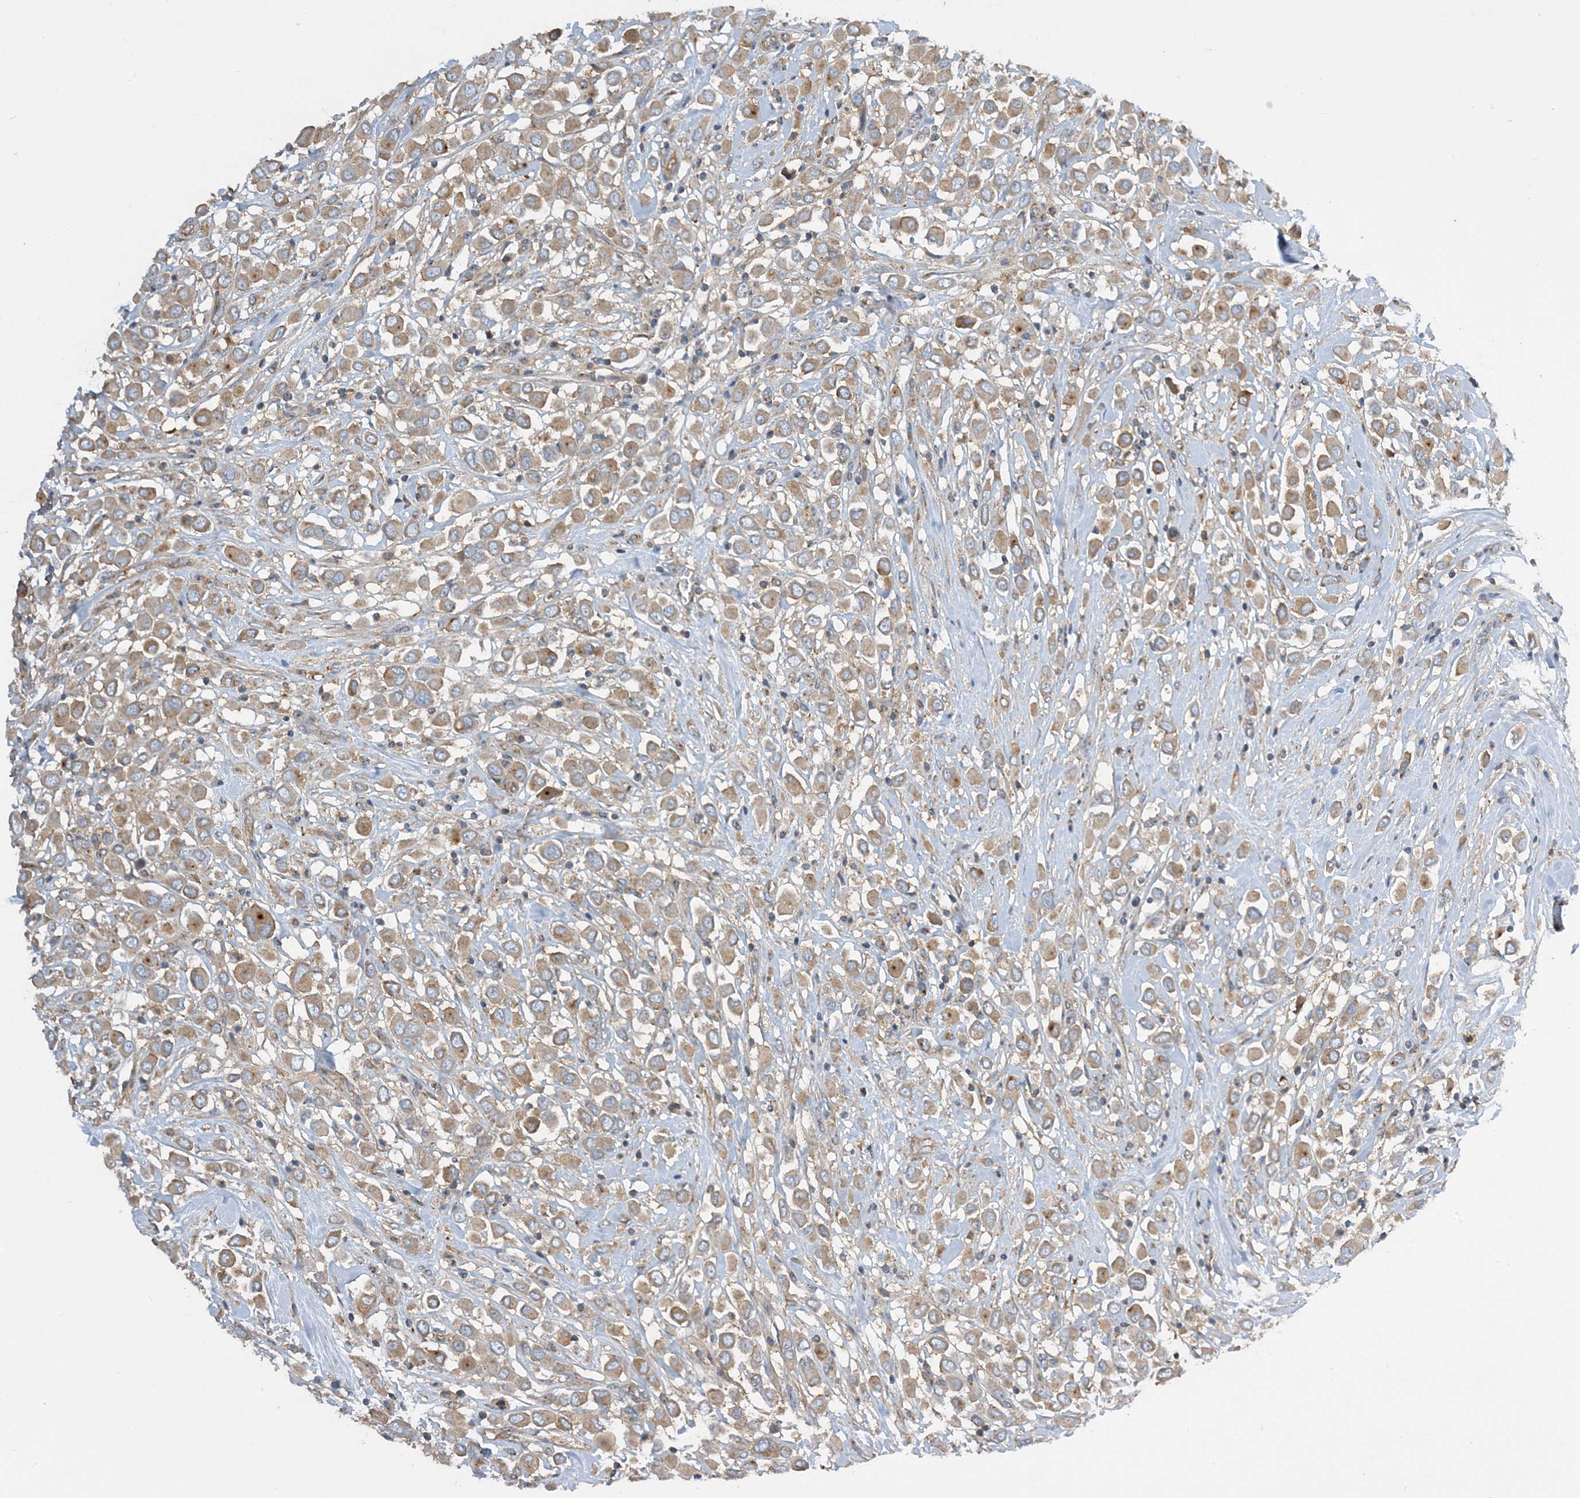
{"staining": {"intensity": "moderate", "quantity": ">75%", "location": "cytoplasmic/membranous"}, "tissue": "breast cancer", "cell_type": "Tumor cells", "image_type": "cancer", "snomed": [{"axis": "morphology", "description": "Duct carcinoma"}, {"axis": "topography", "description": "Breast"}], "caption": "Protein staining of breast cancer (infiltrating ductal carcinoma) tissue displays moderate cytoplasmic/membranous staining in about >75% of tumor cells.", "gene": "SIDT1", "patient": {"sex": "female", "age": 61}}